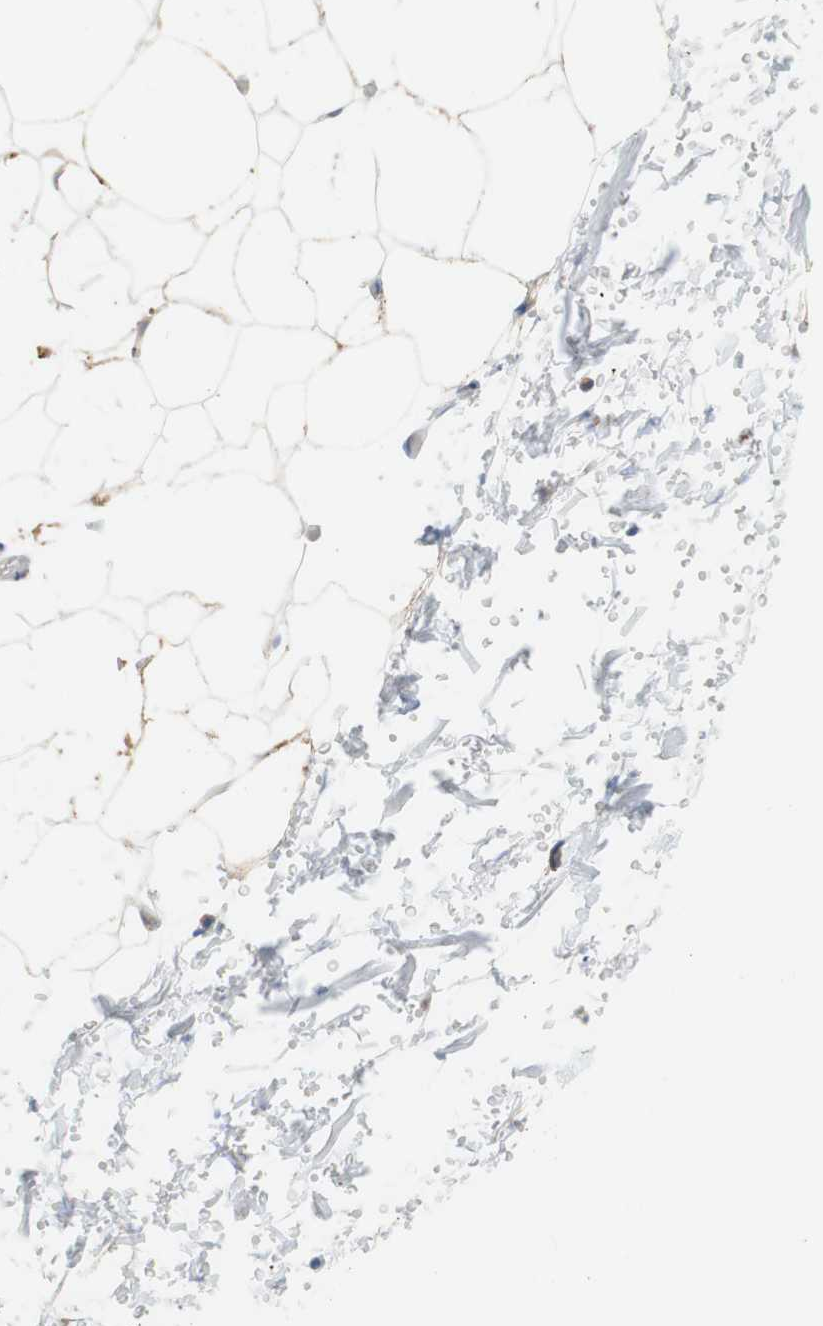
{"staining": {"intensity": "weak", "quantity": "25%-75%", "location": "cytoplasmic/membranous"}, "tissue": "adipose tissue", "cell_type": "Adipocytes", "image_type": "normal", "snomed": [{"axis": "morphology", "description": "Normal tissue, NOS"}, {"axis": "topography", "description": "Soft tissue"}], "caption": "The image reveals staining of unremarkable adipose tissue, revealing weak cytoplasmic/membranous protein expression (brown color) within adipocytes. (brown staining indicates protein expression, while blue staining denotes nuclei).", "gene": "EIF2AK4", "patient": {"sex": "male", "age": 72}}